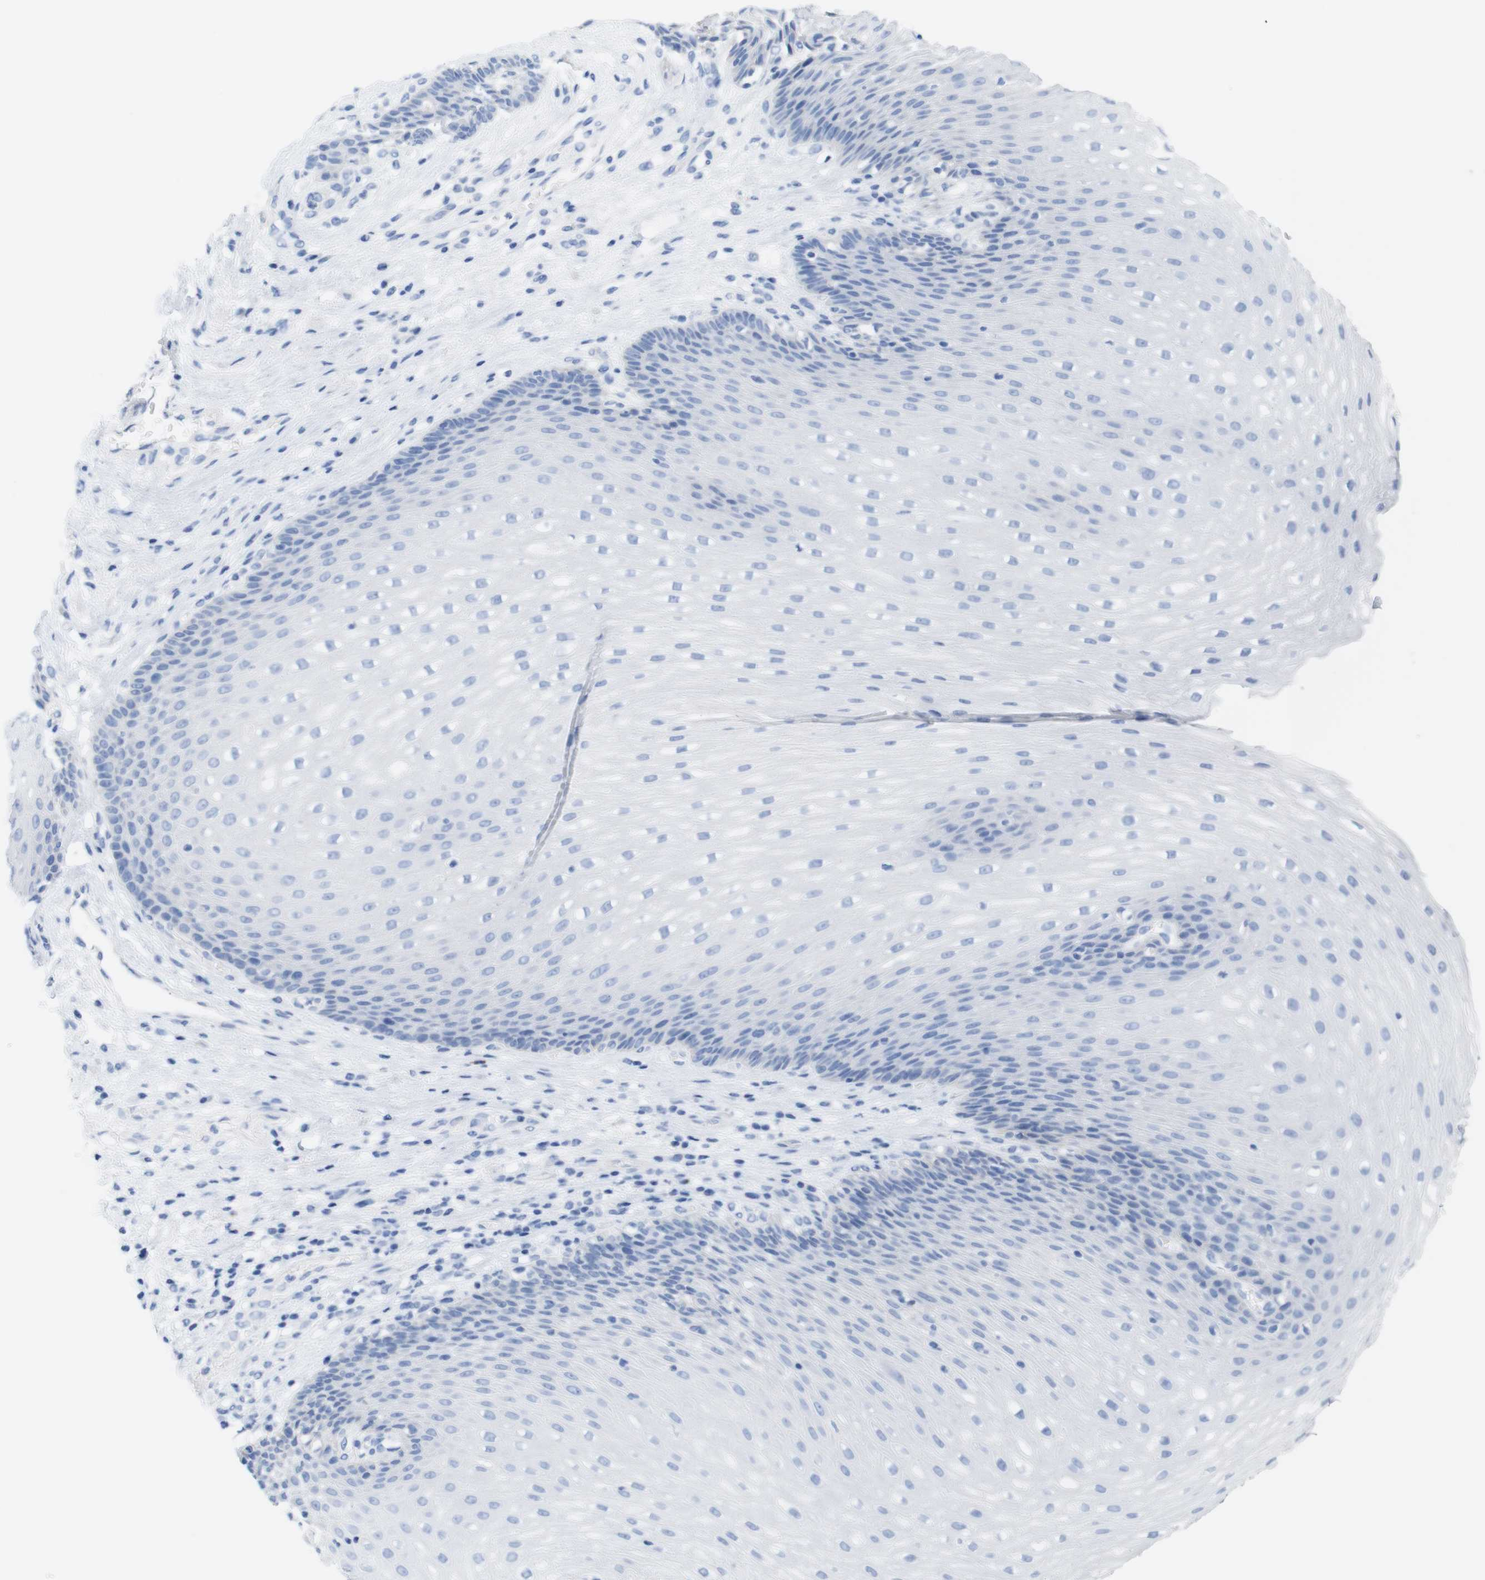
{"staining": {"intensity": "negative", "quantity": "none", "location": "none"}, "tissue": "esophagus", "cell_type": "Squamous epithelial cells", "image_type": "normal", "snomed": [{"axis": "morphology", "description": "Normal tissue, NOS"}, {"axis": "topography", "description": "Esophagus"}], "caption": "This photomicrograph is of benign esophagus stained with immunohistochemistry to label a protein in brown with the nuclei are counter-stained blue. There is no expression in squamous epithelial cells.", "gene": "LAG3", "patient": {"sex": "male", "age": 48}}